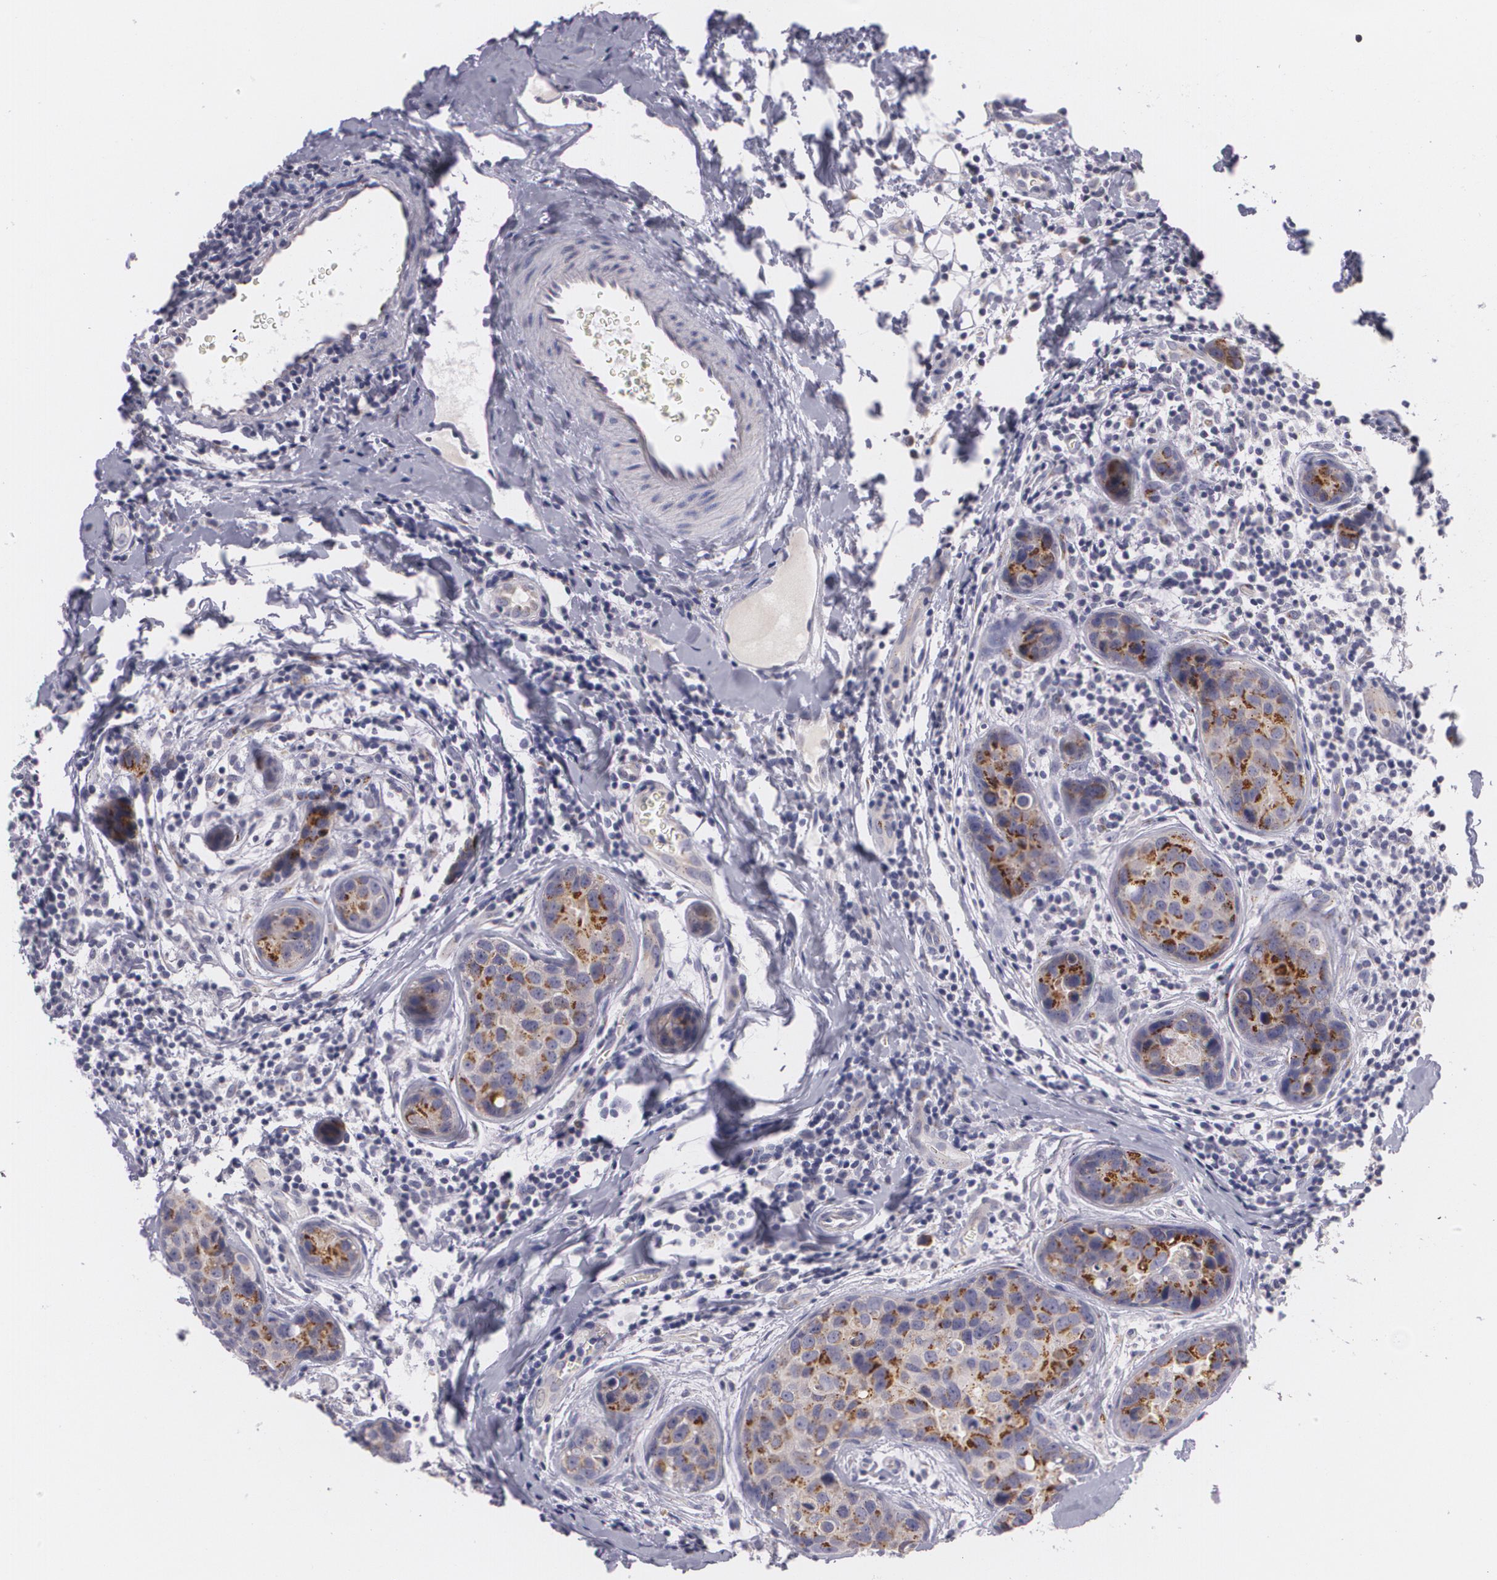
{"staining": {"intensity": "strong", "quantity": ">75%", "location": "cytoplasmic/membranous"}, "tissue": "breast cancer", "cell_type": "Tumor cells", "image_type": "cancer", "snomed": [{"axis": "morphology", "description": "Duct carcinoma"}, {"axis": "topography", "description": "Breast"}], "caption": "Human infiltrating ductal carcinoma (breast) stained with a protein marker displays strong staining in tumor cells.", "gene": "CILK1", "patient": {"sex": "female", "age": 24}}